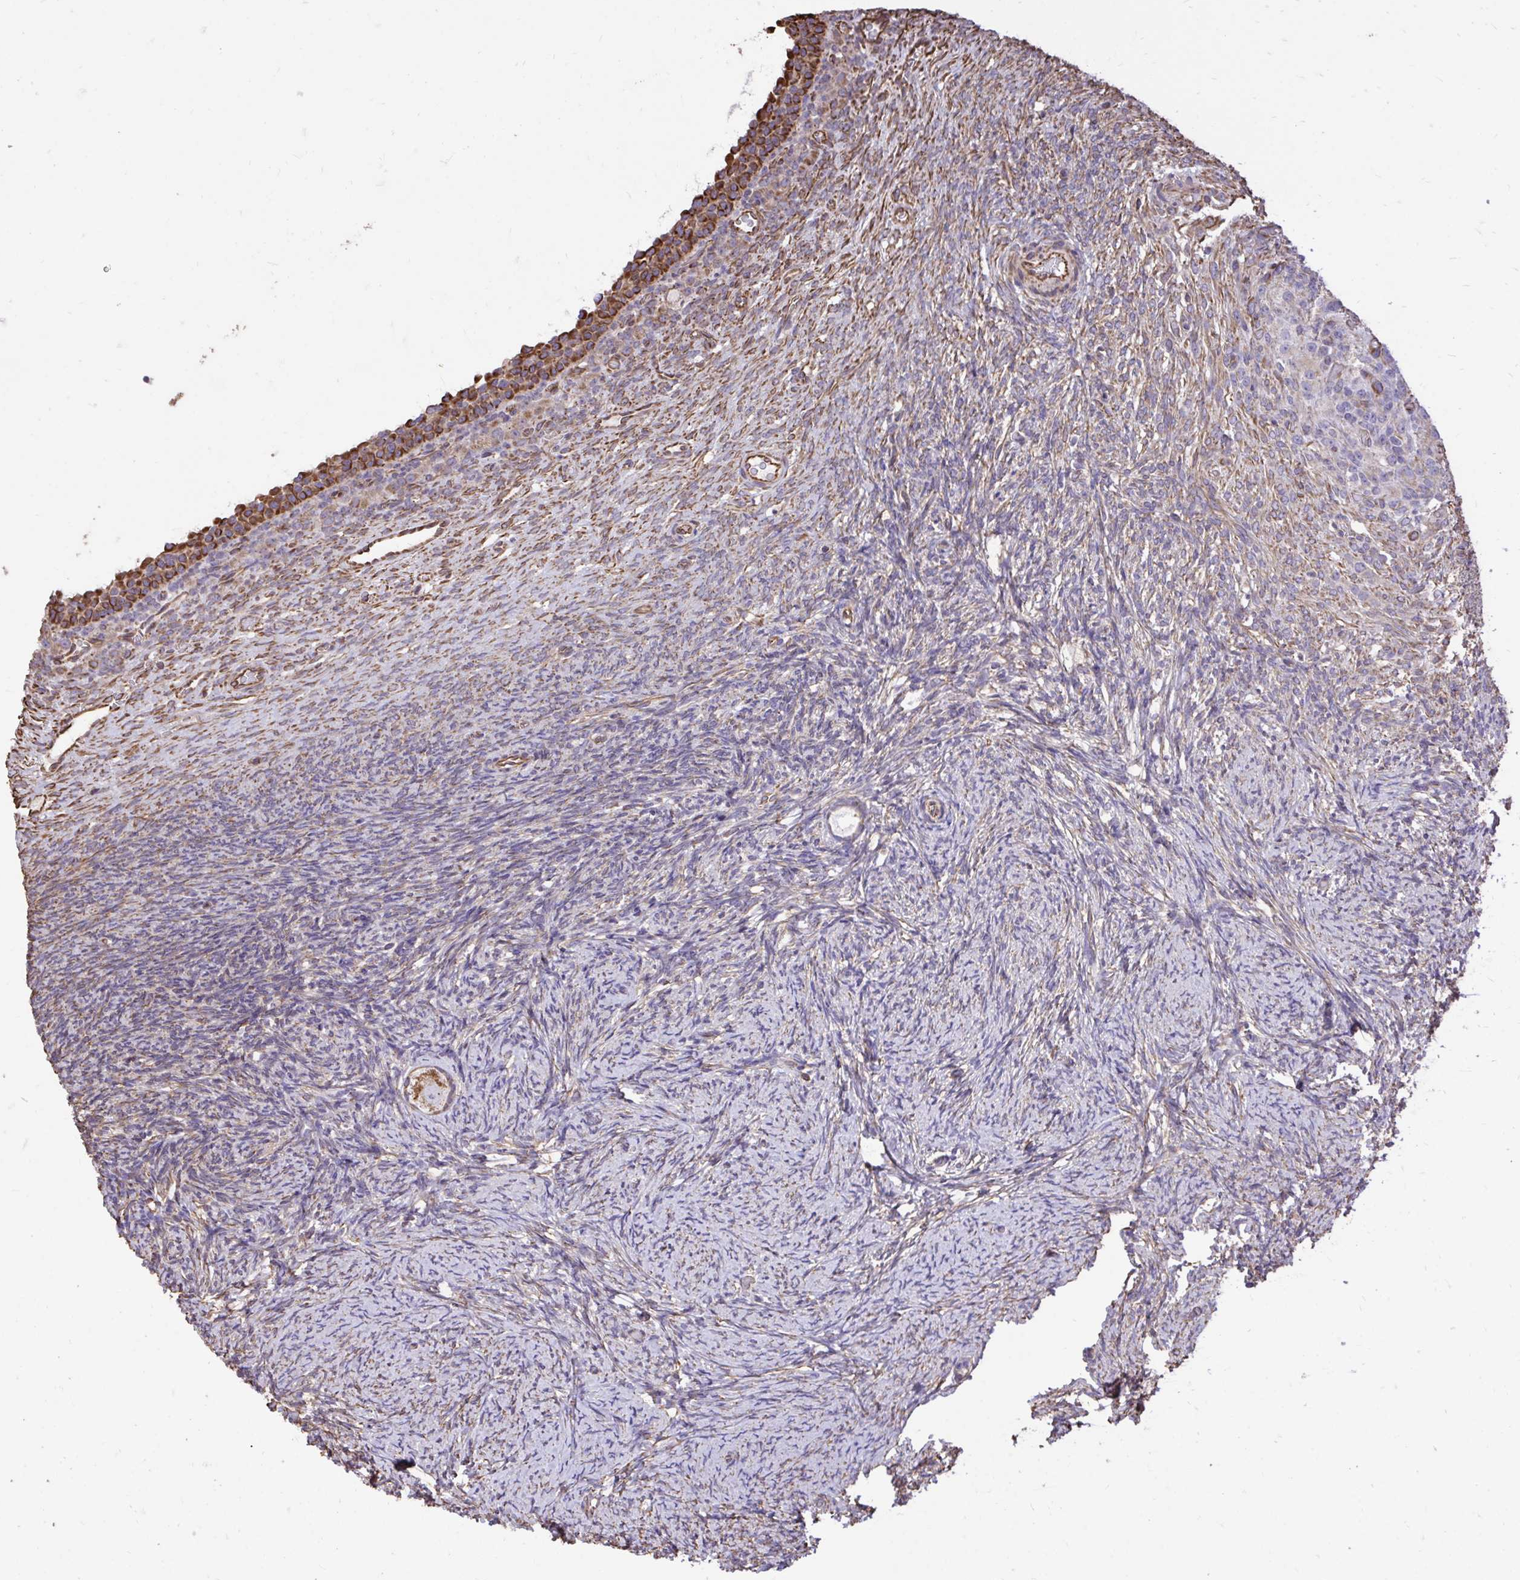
{"staining": {"intensity": "strong", "quantity": "25%-75%", "location": "cytoplasmic/membranous"}, "tissue": "ovary", "cell_type": "Follicle cells", "image_type": "normal", "snomed": [{"axis": "morphology", "description": "Normal tissue, NOS"}, {"axis": "topography", "description": "Ovary"}], "caption": "Strong cytoplasmic/membranous protein expression is seen in about 25%-75% of follicle cells in ovary. (brown staining indicates protein expression, while blue staining denotes nuclei).", "gene": "RNF103", "patient": {"sex": "female", "age": 34}}